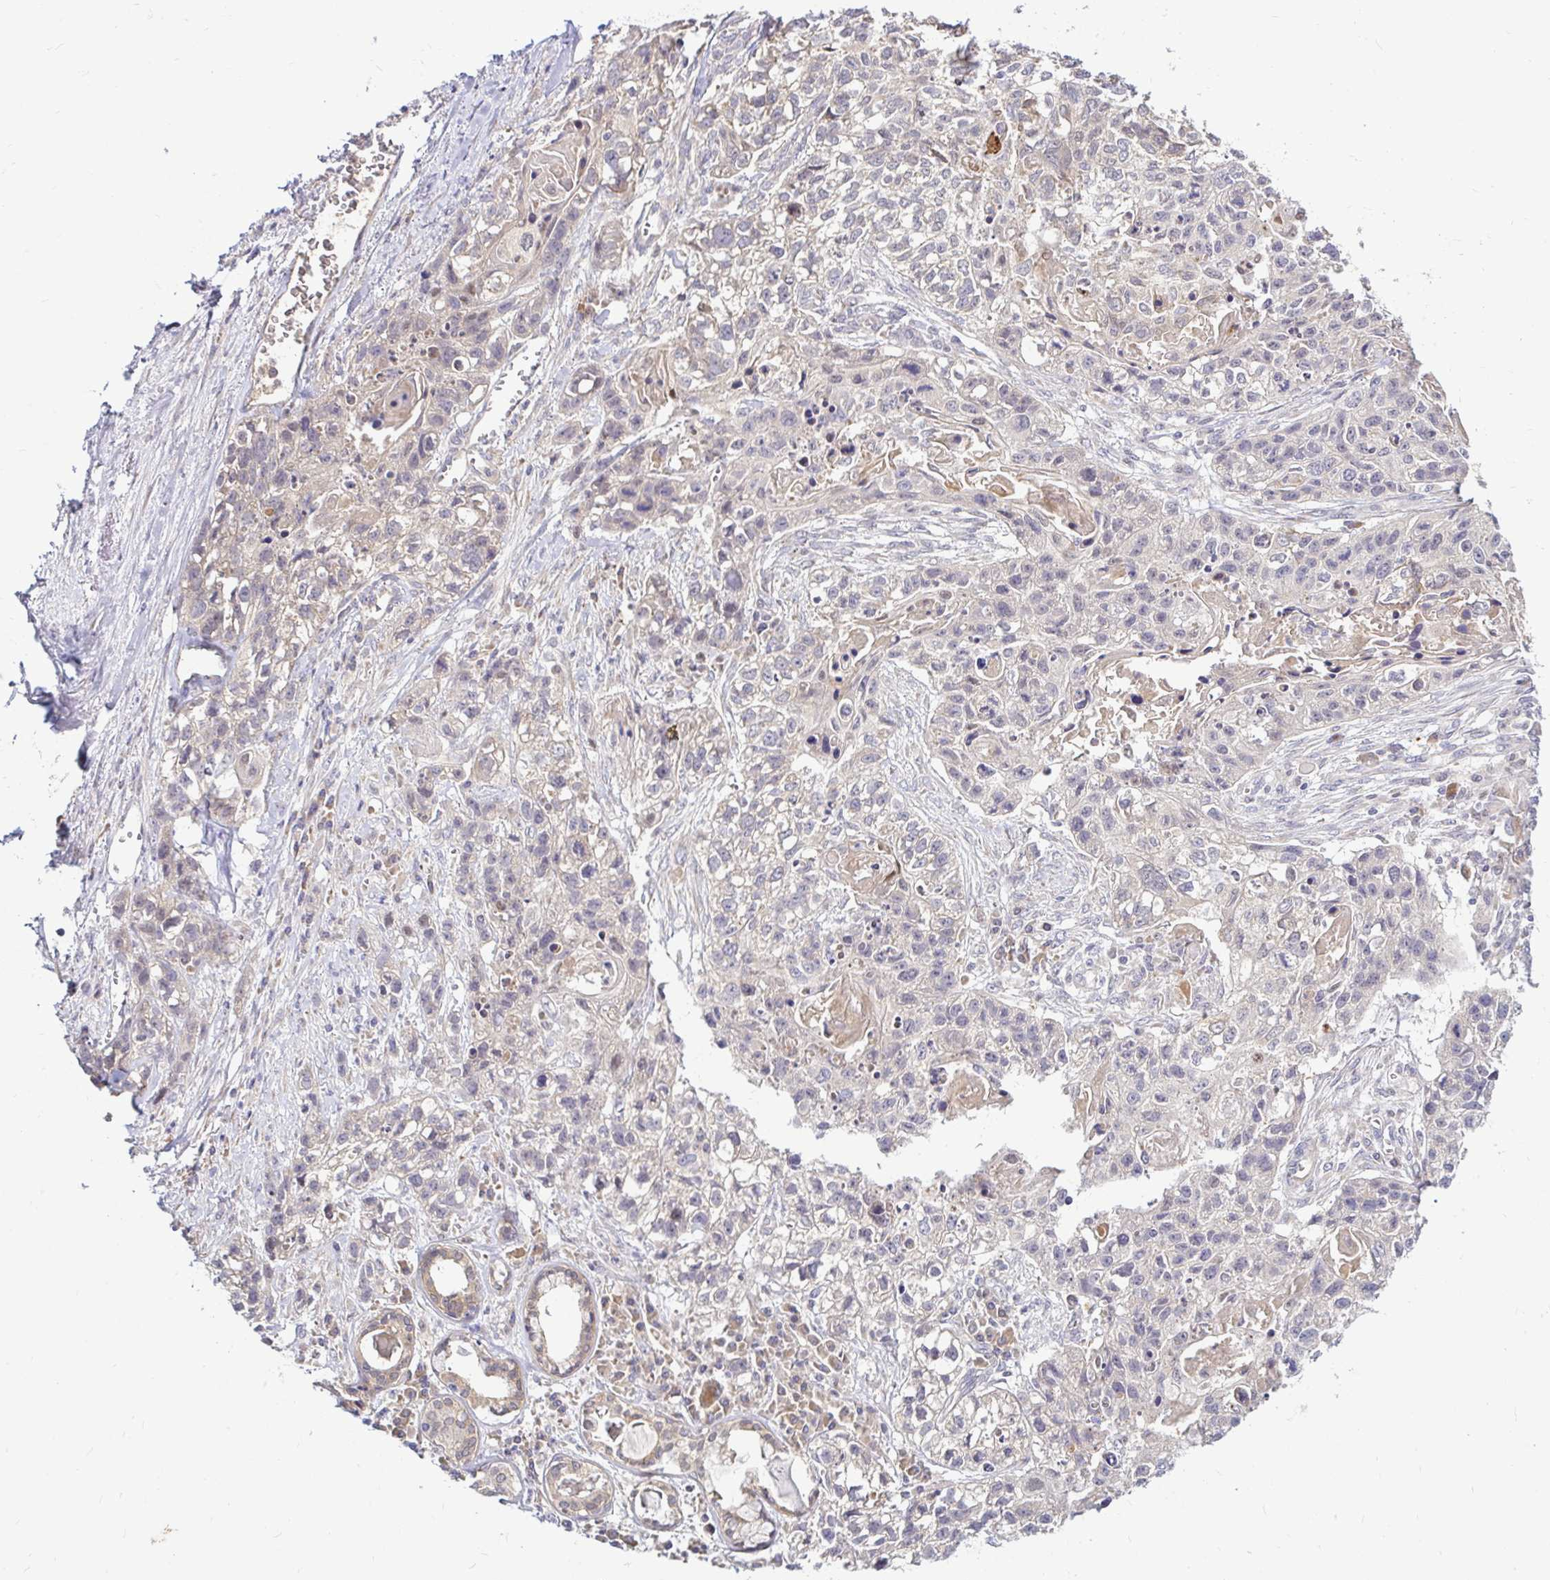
{"staining": {"intensity": "negative", "quantity": "none", "location": "none"}, "tissue": "lung cancer", "cell_type": "Tumor cells", "image_type": "cancer", "snomed": [{"axis": "morphology", "description": "Squamous cell carcinoma, NOS"}, {"axis": "topography", "description": "Lung"}], "caption": "Immunohistochemistry image of neoplastic tissue: lung cancer (squamous cell carcinoma) stained with DAB reveals no significant protein staining in tumor cells. (DAB IHC with hematoxylin counter stain).", "gene": "ARHGEF37", "patient": {"sex": "male", "age": 74}}